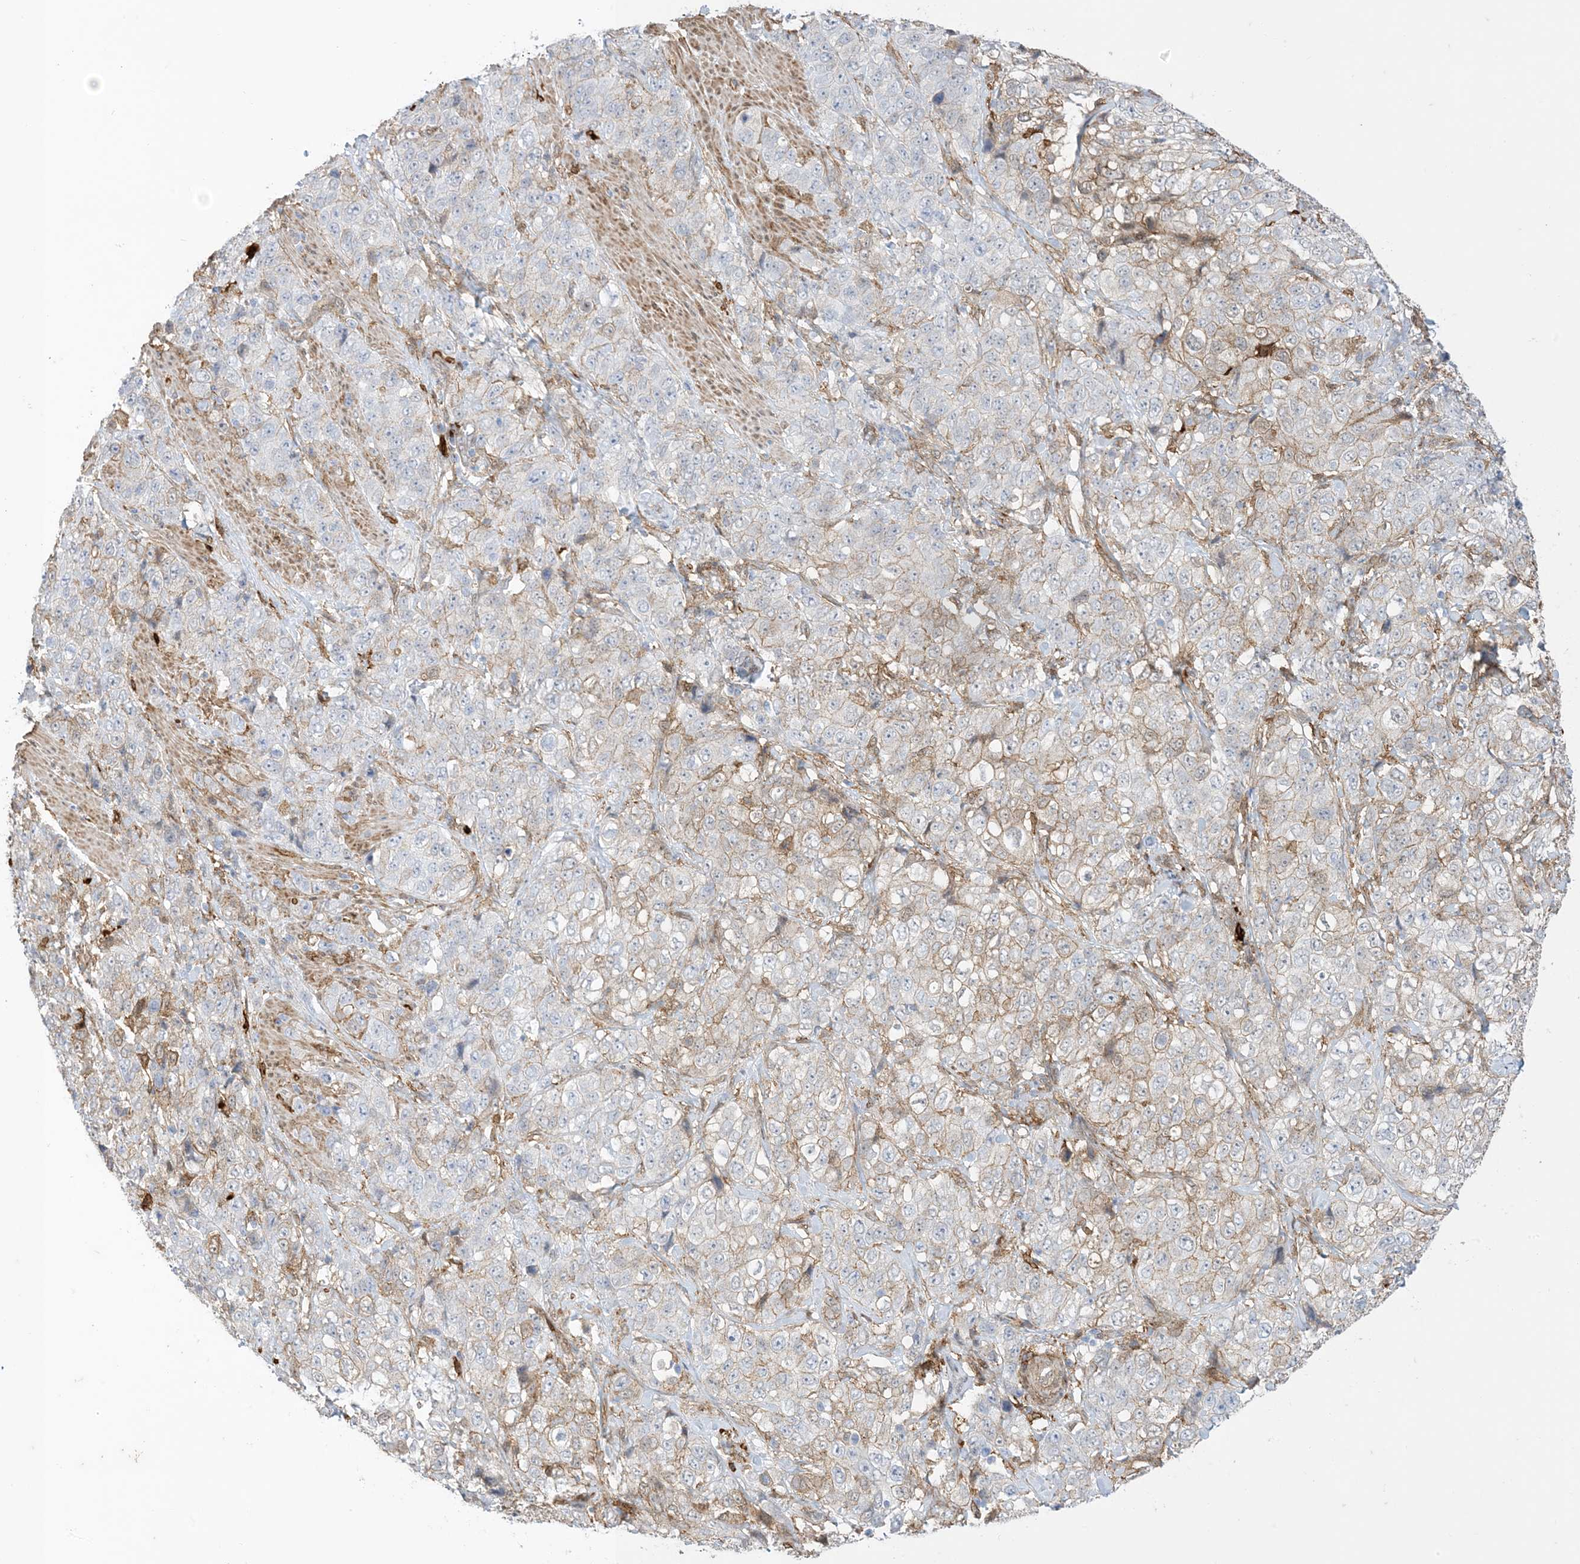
{"staining": {"intensity": "weak", "quantity": "<25%", "location": "cytoplasmic/membranous"}, "tissue": "stomach cancer", "cell_type": "Tumor cells", "image_type": "cancer", "snomed": [{"axis": "morphology", "description": "Adenocarcinoma, NOS"}, {"axis": "topography", "description": "Stomach"}], "caption": "Immunohistochemistry histopathology image of neoplastic tissue: human stomach cancer (adenocarcinoma) stained with DAB demonstrates no significant protein positivity in tumor cells.", "gene": "GSN", "patient": {"sex": "male", "age": 48}}